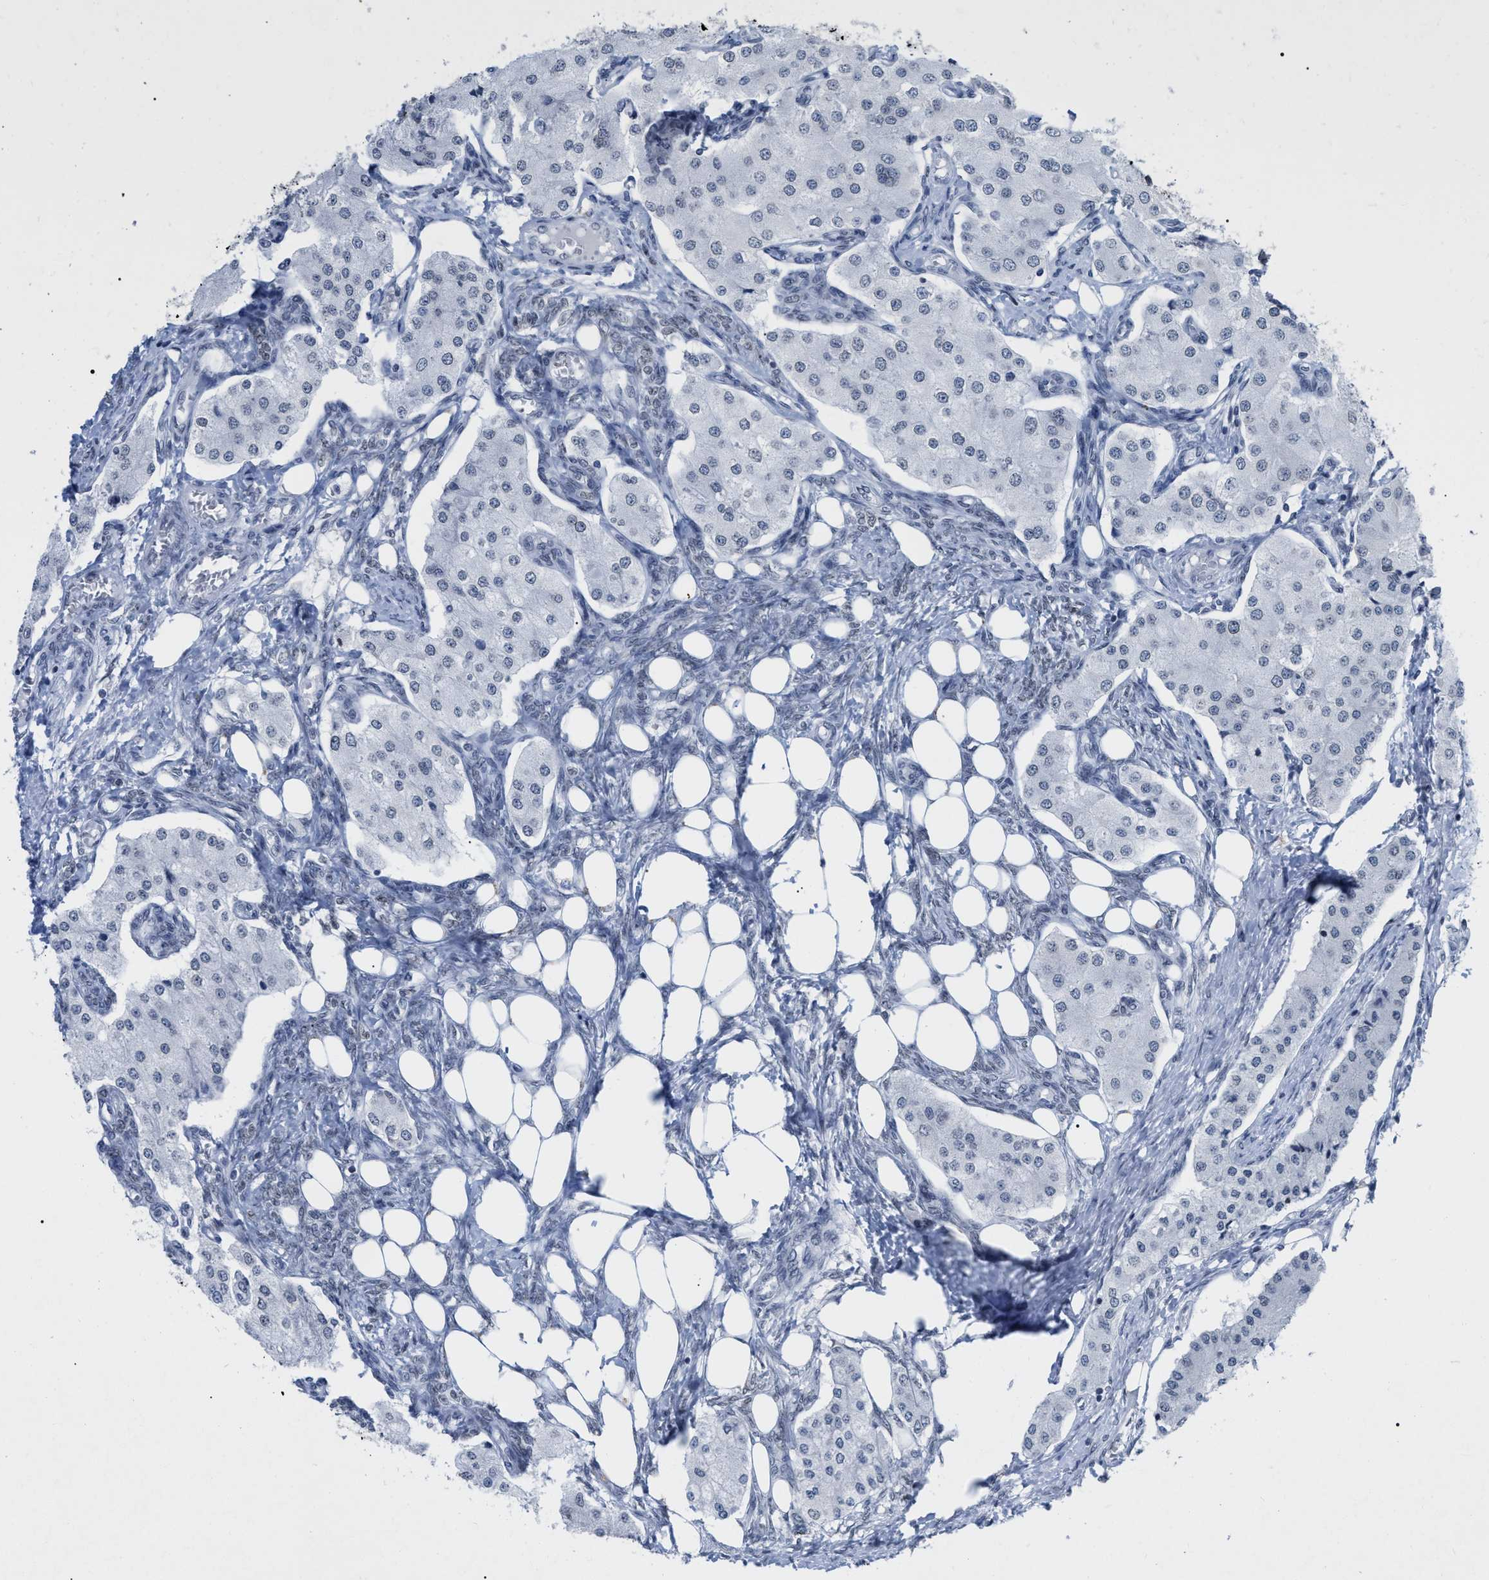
{"staining": {"intensity": "negative", "quantity": "none", "location": "none"}, "tissue": "carcinoid", "cell_type": "Tumor cells", "image_type": "cancer", "snomed": [{"axis": "morphology", "description": "Carcinoid, malignant, NOS"}, {"axis": "topography", "description": "Colon"}], "caption": "Histopathology image shows no protein staining in tumor cells of carcinoid (malignant) tissue. (DAB (3,3'-diaminobenzidine) IHC, high magnification).", "gene": "TPR", "patient": {"sex": "female", "age": 52}}